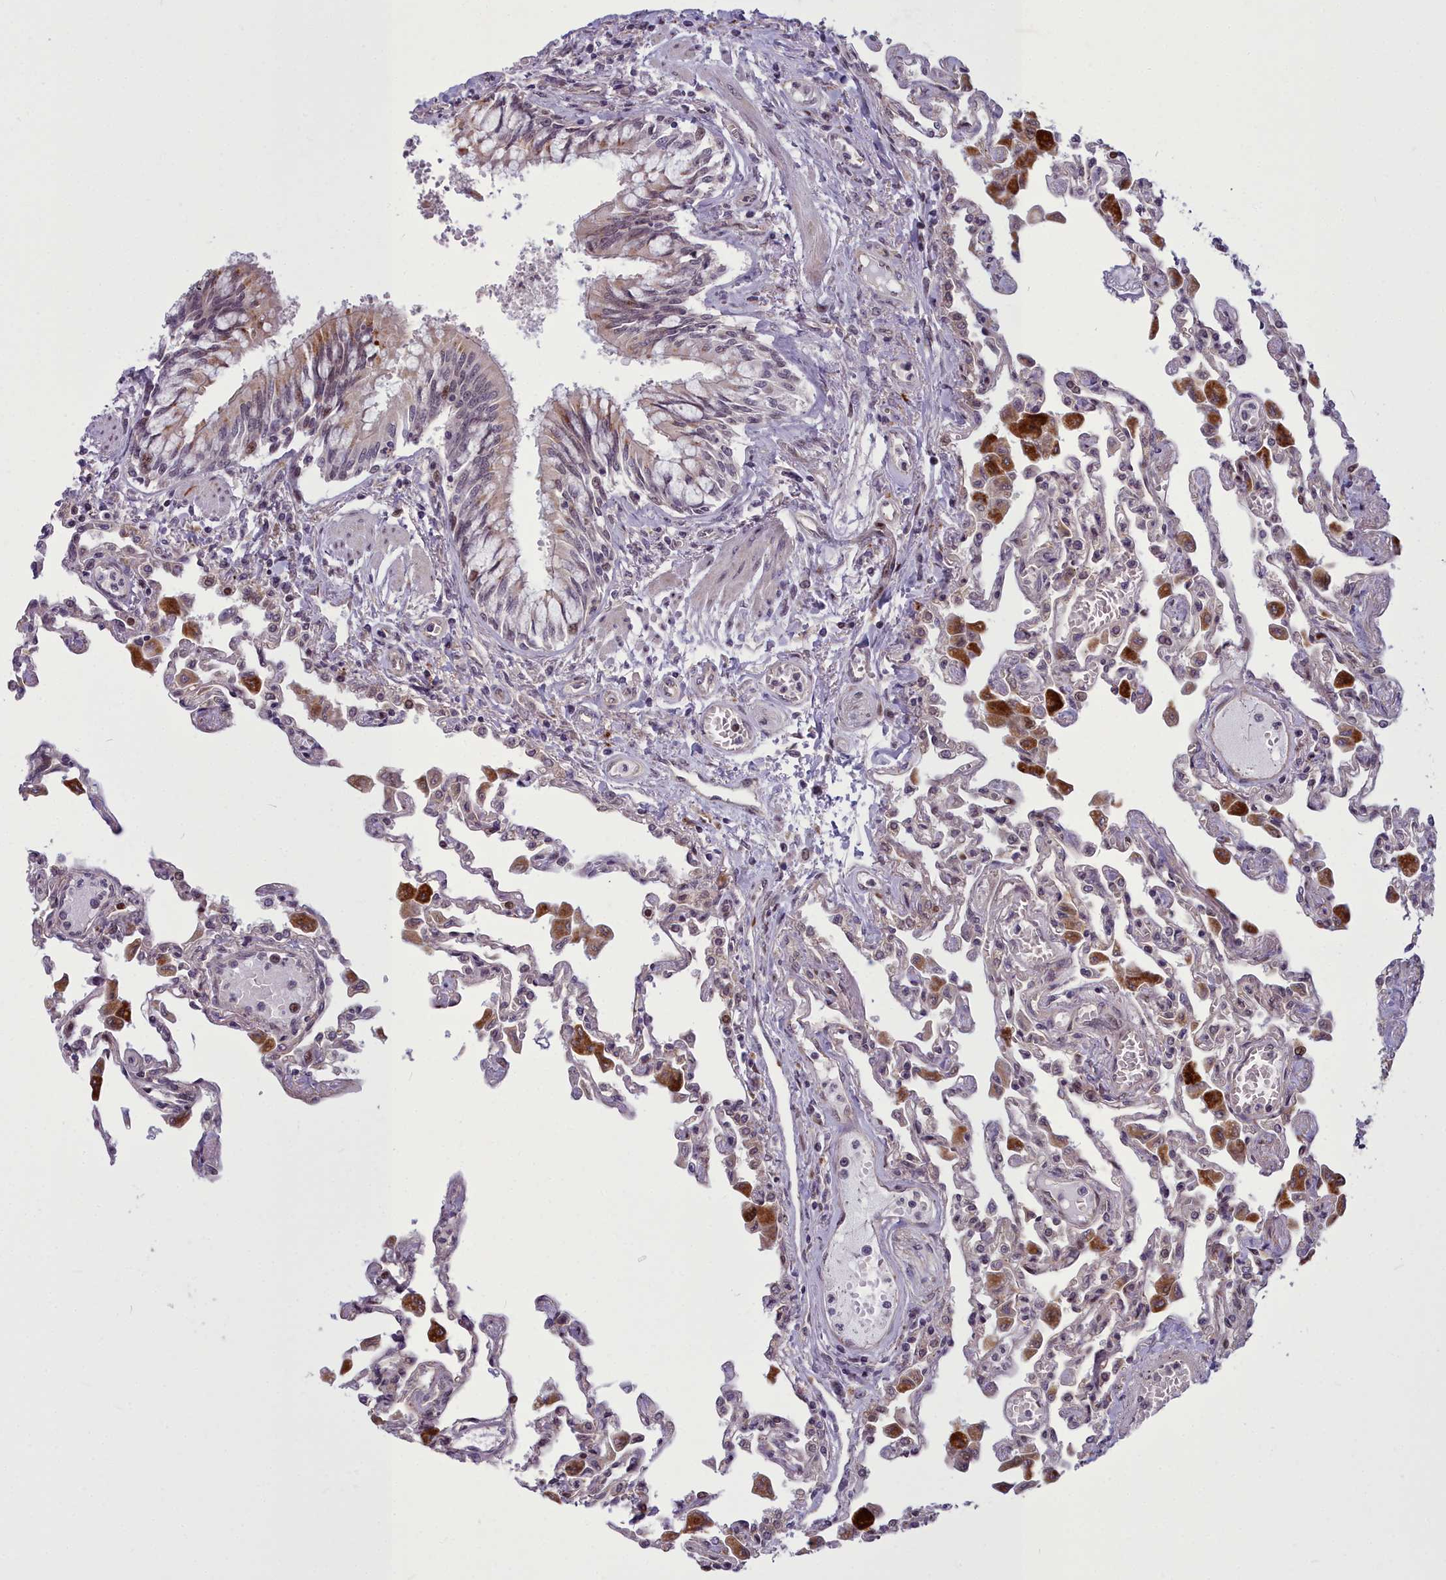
{"staining": {"intensity": "weak", "quantity": "<25%", "location": "nuclear"}, "tissue": "lung", "cell_type": "Alveolar cells", "image_type": "normal", "snomed": [{"axis": "morphology", "description": "Normal tissue, NOS"}, {"axis": "topography", "description": "Bronchus"}, {"axis": "topography", "description": "Lung"}], "caption": "Immunohistochemistry (IHC) of unremarkable human lung demonstrates no positivity in alveolar cells.", "gene": "AP1M1", "patient": {"sex": "female", "age": 49}}